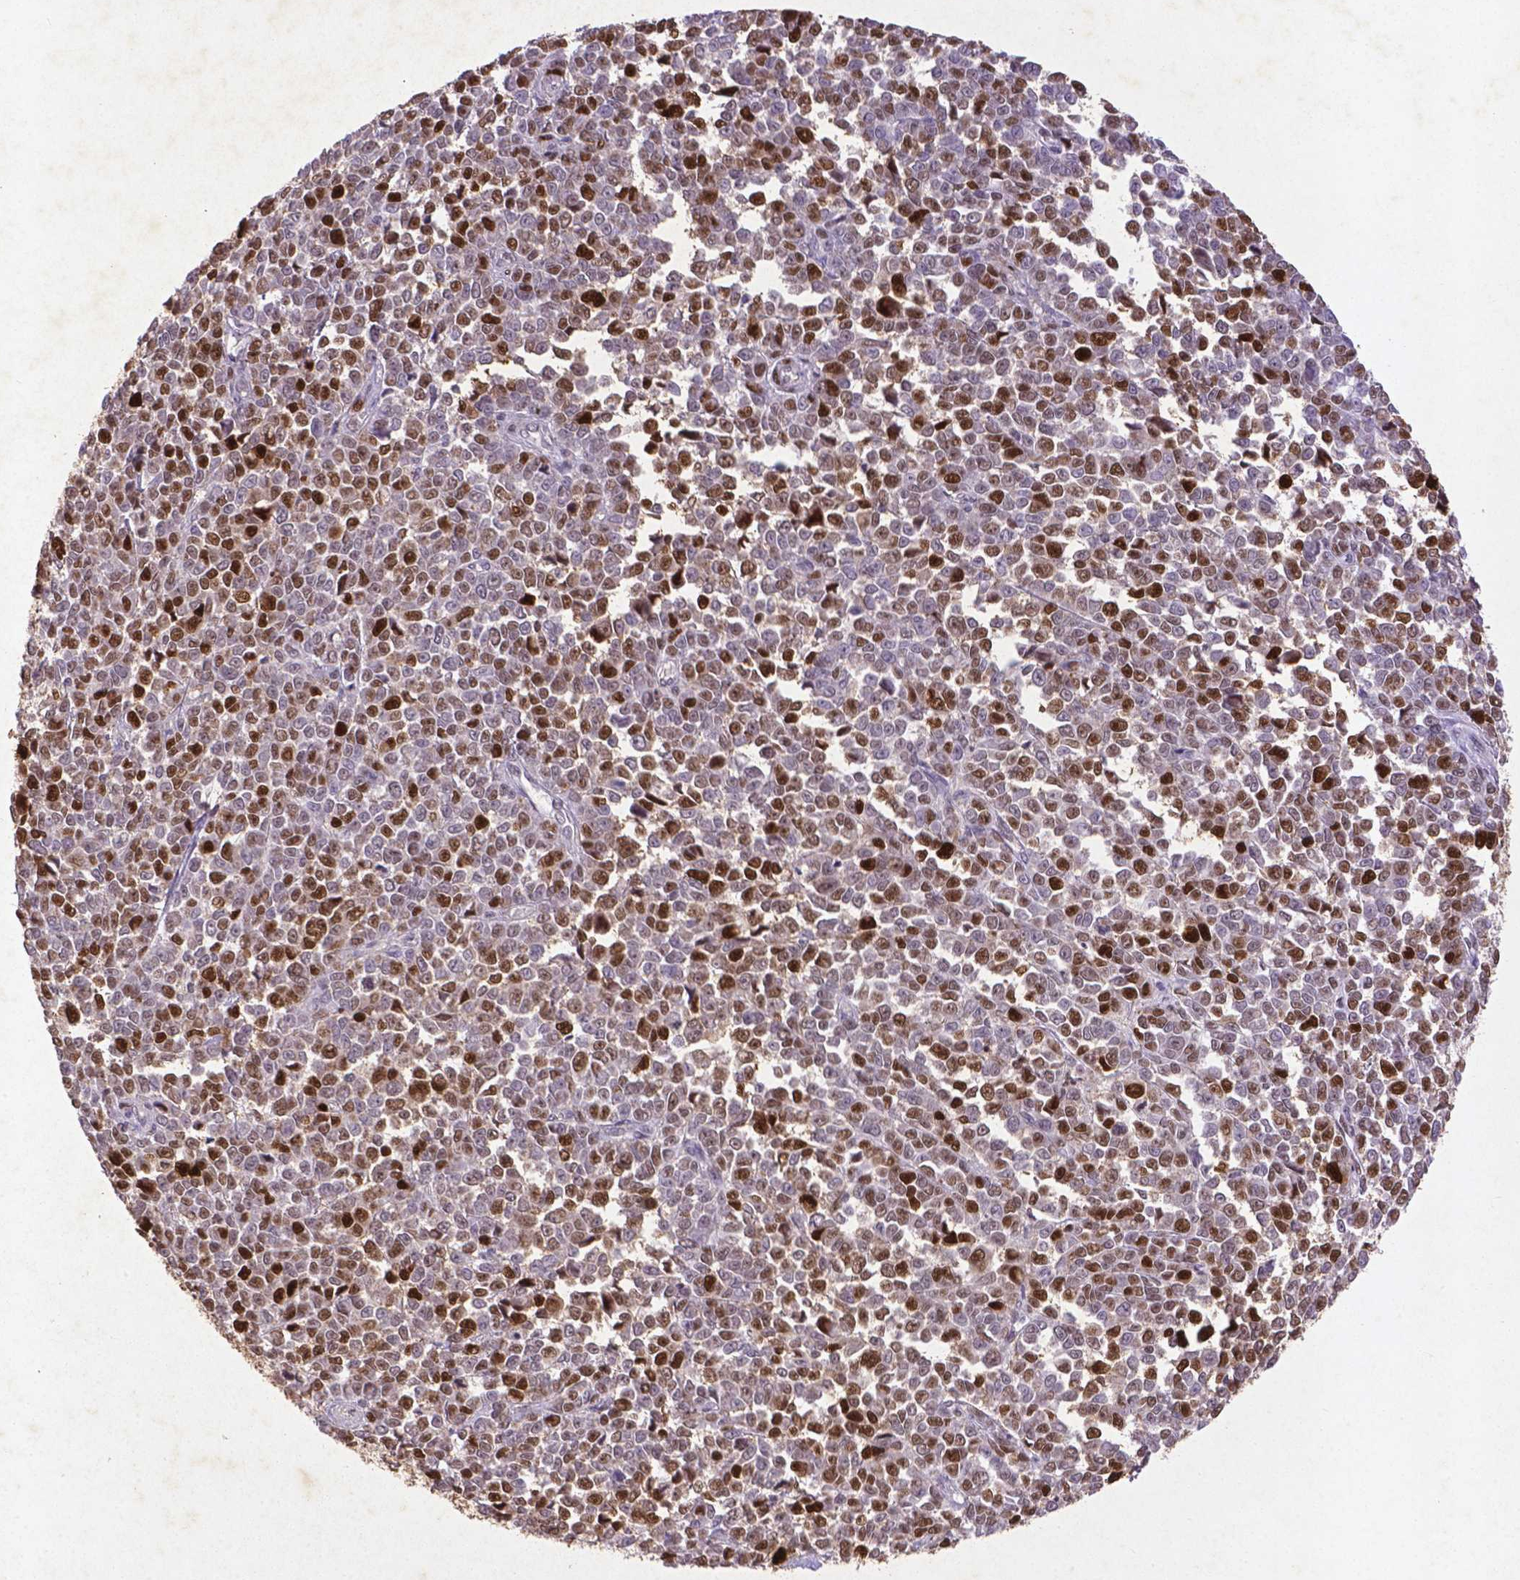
{"staining": {"intensity": "strong", "quantity": ">75%", "location": "nuclear"}, "tissue": "melanoma", "cell_type": "Tumor cells", "image_type": "cancer", "snomed": [{"axis": "morphology", "description": "Malignant melanoma, NOS"}, {"axis": "topography", "description": "Skin"}], "caption": "Strong nuclear positivity for a protein is appreciated in about >75% of tumor cells of malignant melanoma using immunohistochemistry.", "gene": "CDKN1A", "patient": {"sex": "female", "age": 95}}